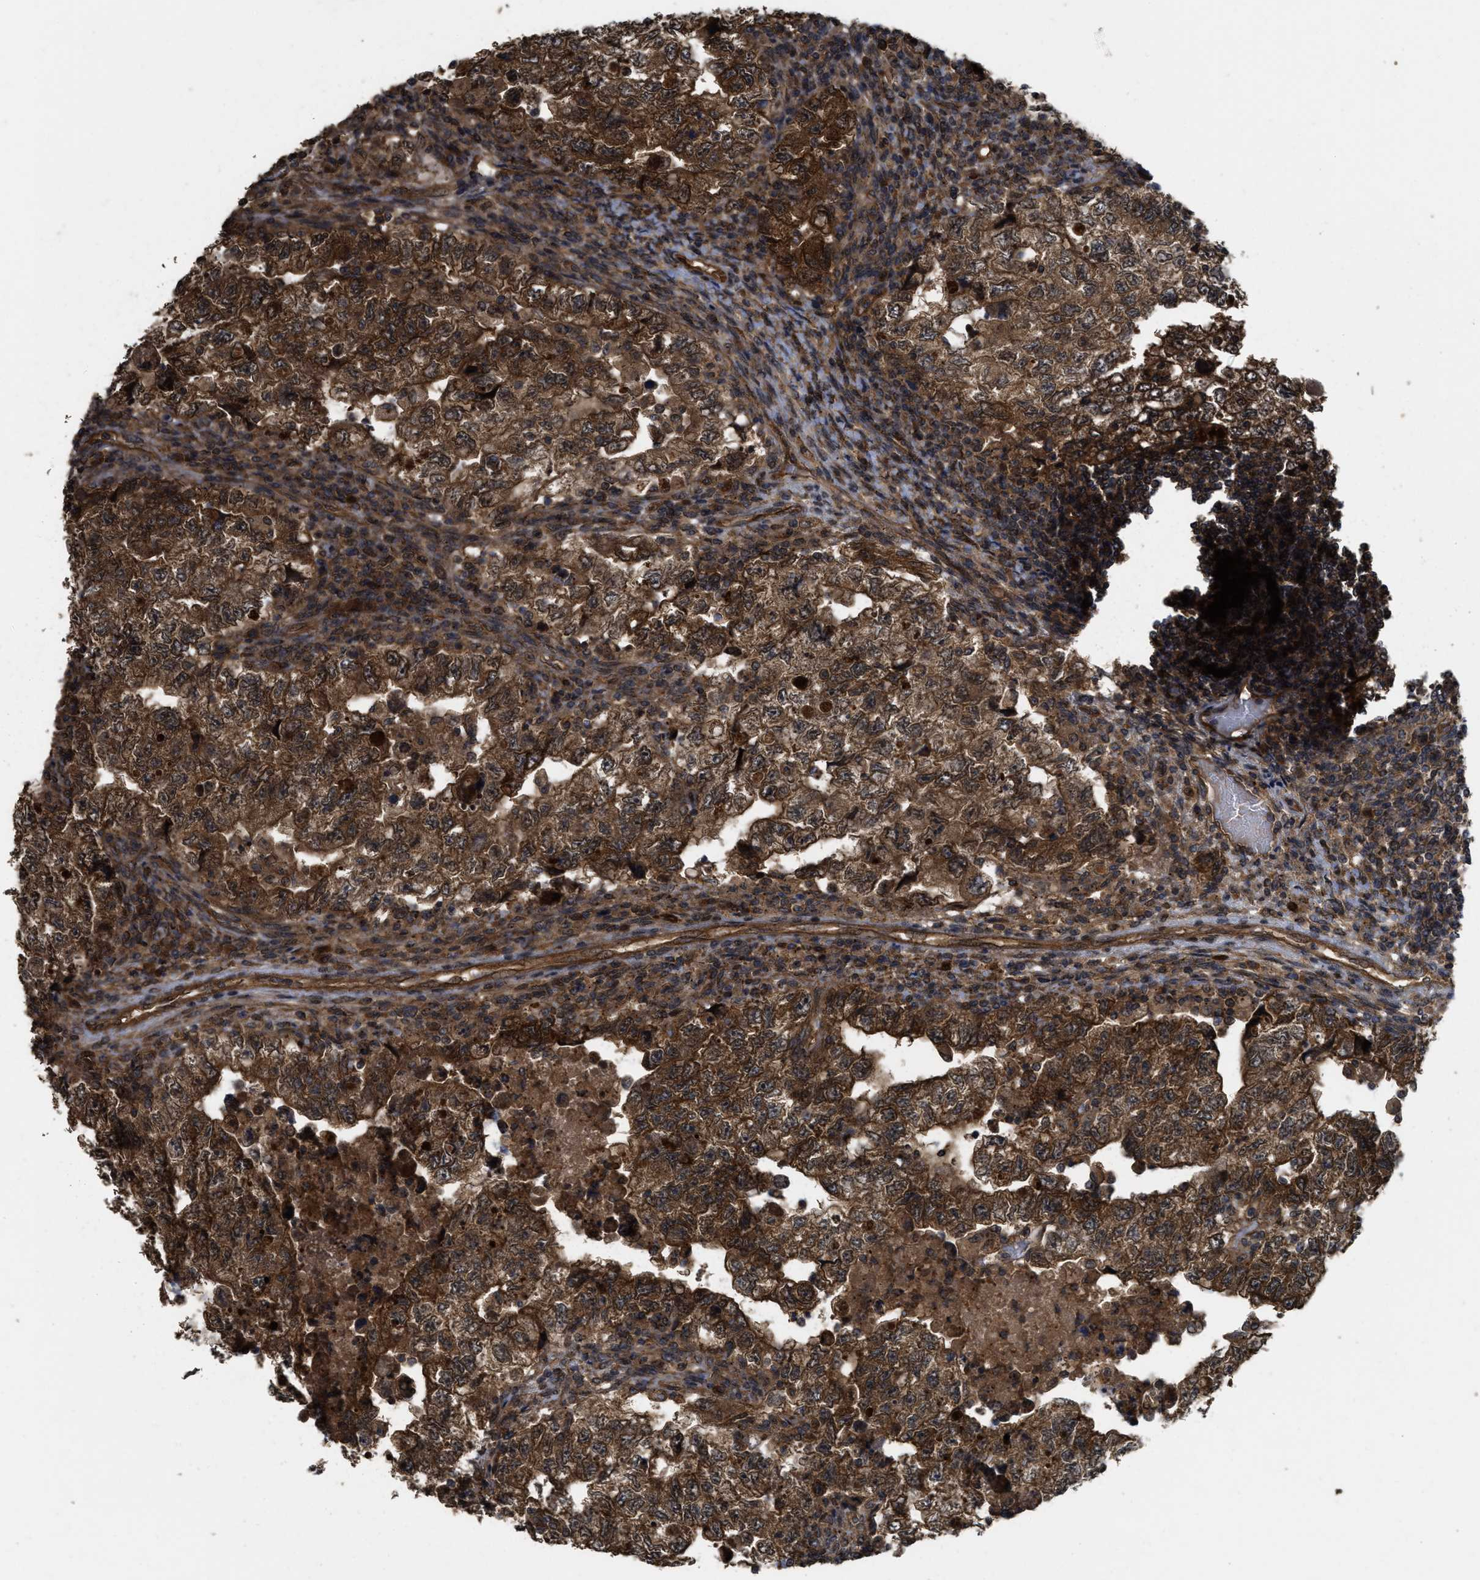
{"staining": {"intensity": "strong", "quantity": ">75%", "location": "cytoplasmic/membranous"}, "tissue": "testis cancer", "cell_type": "Tumor cells", "image_type": "cancer", "snomed": [{"axis": "morphology", "description": "Carcinoma, Embryonal, NOS"}, {"axis": "topography", "description": "Testis"}], "caption": "This photomicrograph shows immunohistochemistry (IHC) staining of testis cancer, with high strong cytoplasmic/membranous positivity in approximately >75% of tumor cells.", "gene": "FZD6", "patient": {"sex": "male", "age": 36}}